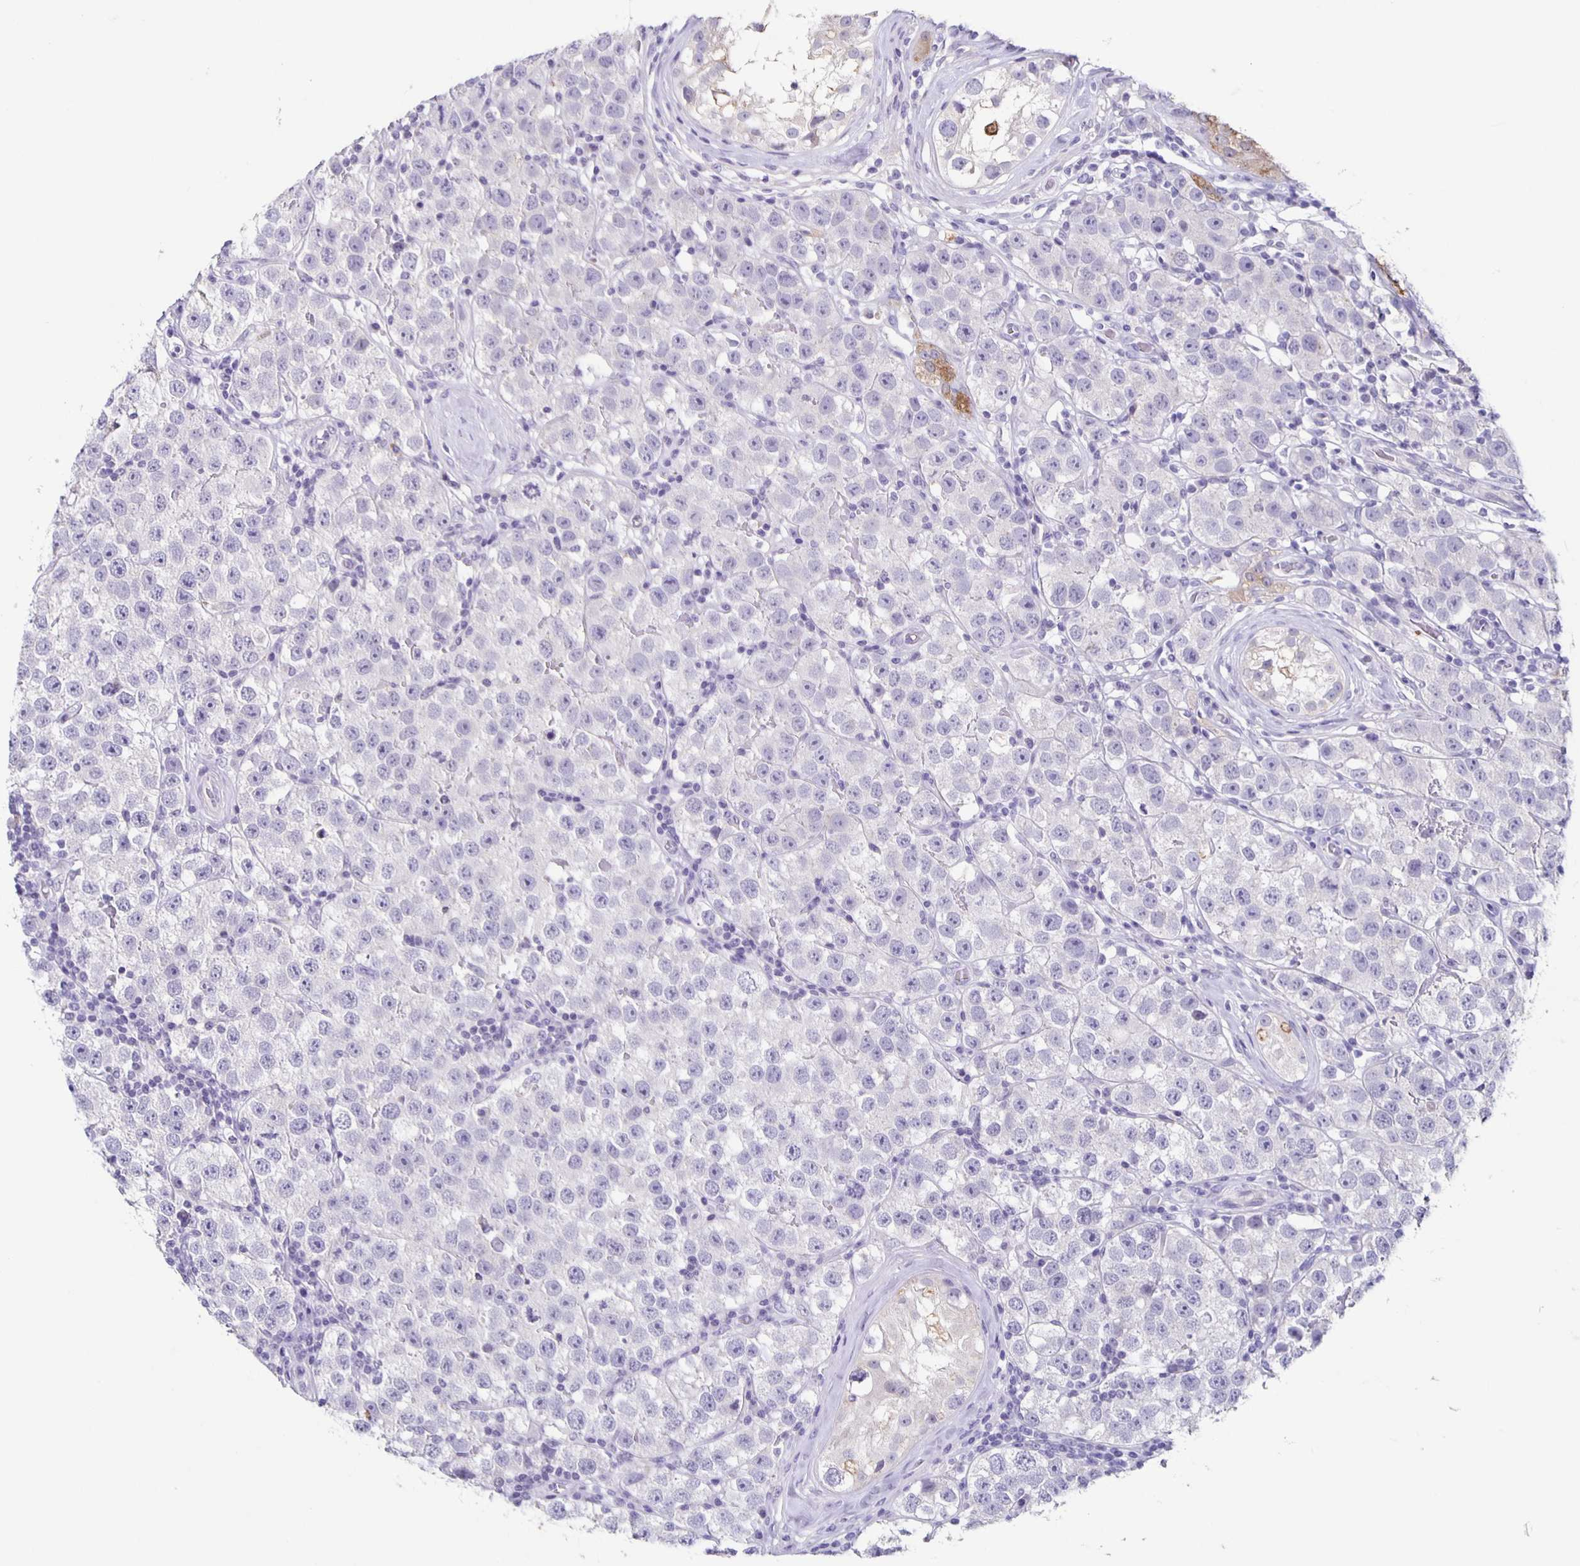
{"staining": {"intensity": "negative", "quantity": "none", "location": "none"}, "tissue": "testis cancer", "cell_type": "Tumor cells", "image_type": "cancer", "snomed": [{"axis": "morphology", "description": "Seminoma, NOS"}, {"axis": "topography", "description": "Testis"}], "caption": "IHC image of human testis seminoma stained for a protein (brown), which displays no expression in tumor cells. The staining is performed using DAB (3,3'-diaminobenzidine) brown chromogen with nuclei counter-stained in using hematoxylin.", "gene": "CARNS1", "patient": {"sex": "male", "age": 34}}